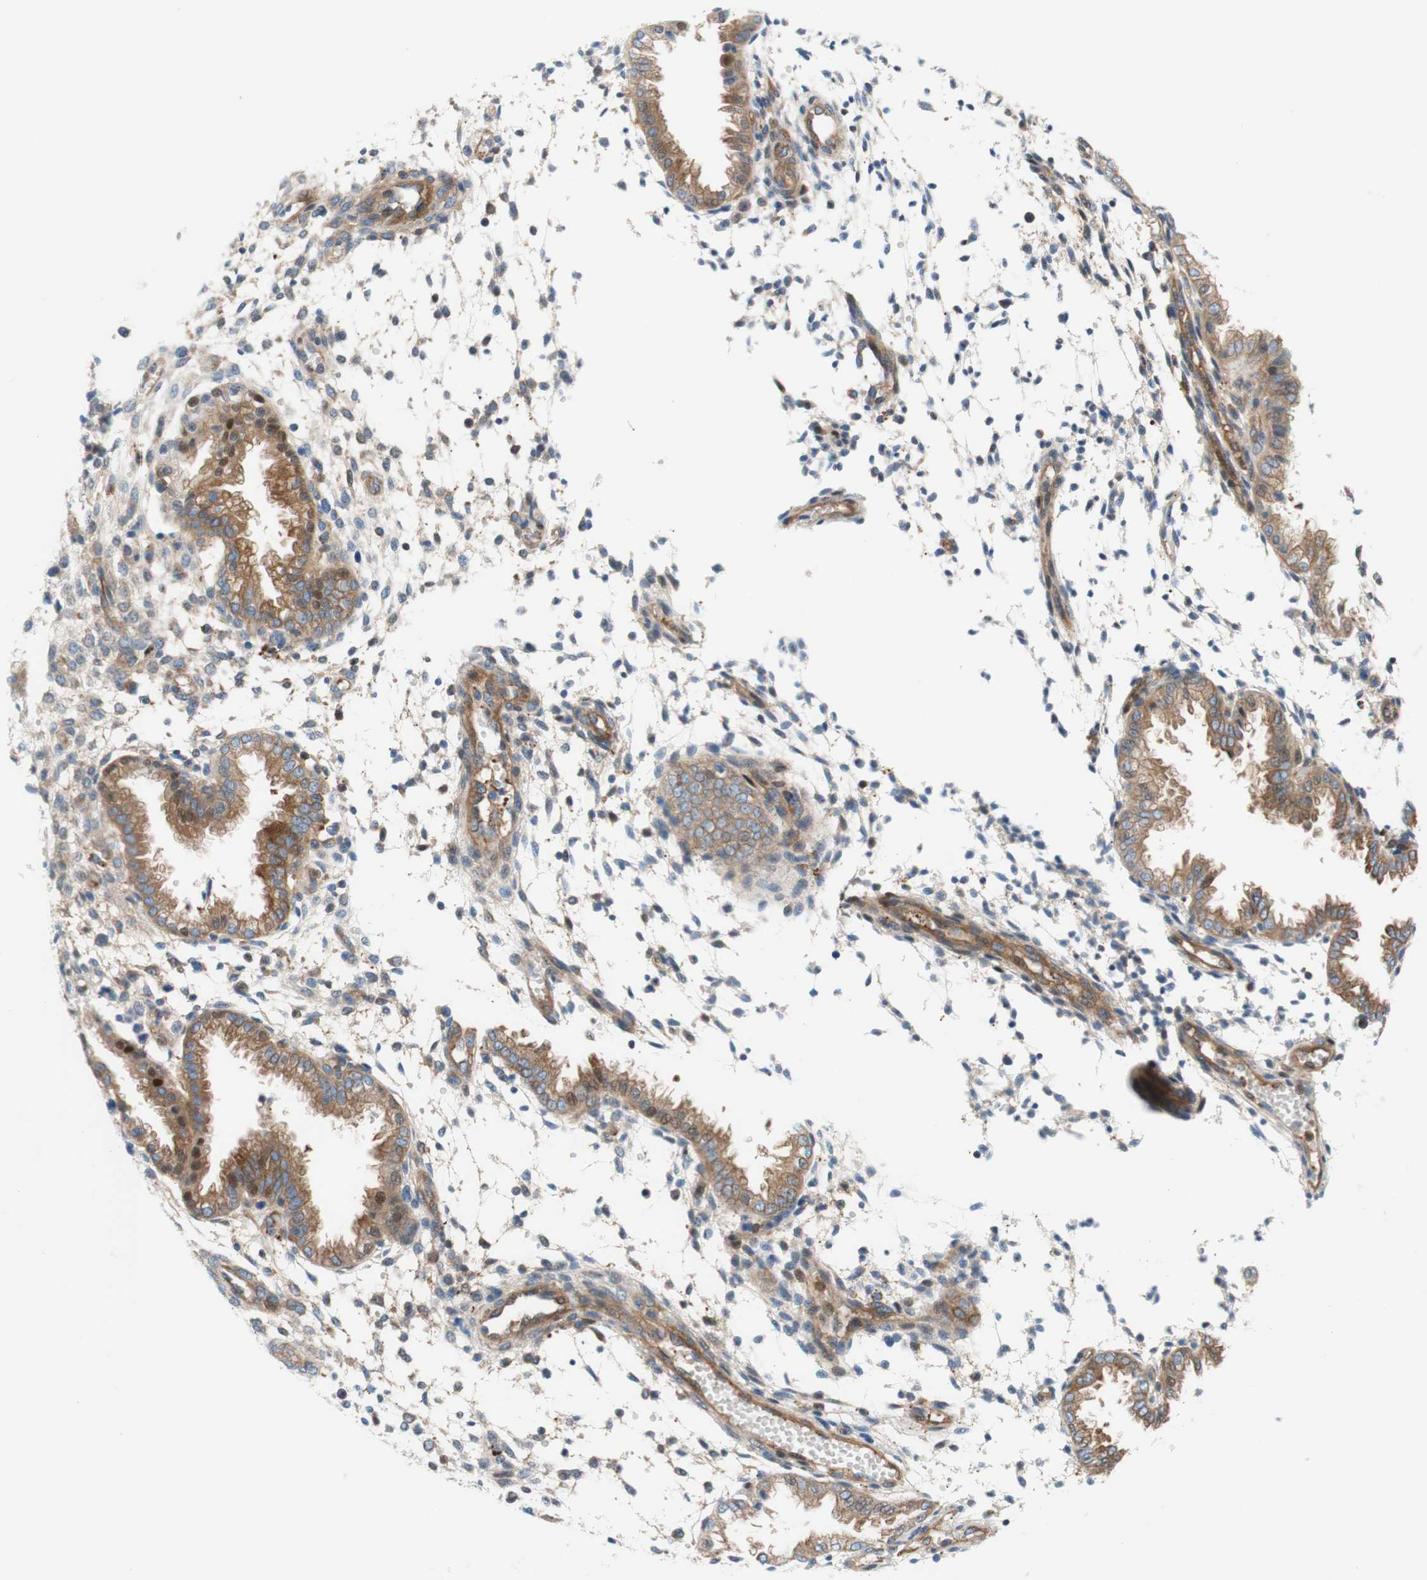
{"staining": {"intensity": "weak", "quantity": "25%-75%", "location": "cytoplasmic/membranous"}, "tissue": "endometrium", "cell_type": "Cells in endometrial stroma", "image_type": "normal", "snomed": [{"axis": "morphology", "description": "Normal tissue, NOS"}, {"axis": "topography", "description": "Endometrium"}], "caption": "Protein positivity by immunohistochemistry reveals weak cytoplasmic/membranous positivity in about 25%-75% of cells in endometrial stroma in unremarkable endometrium. Immunohistochemistry (ihc) stains the protein in brown and the nuclei are stained blue.", "gene": "STOM", "patient": {"sex": "female", "age": 33}}